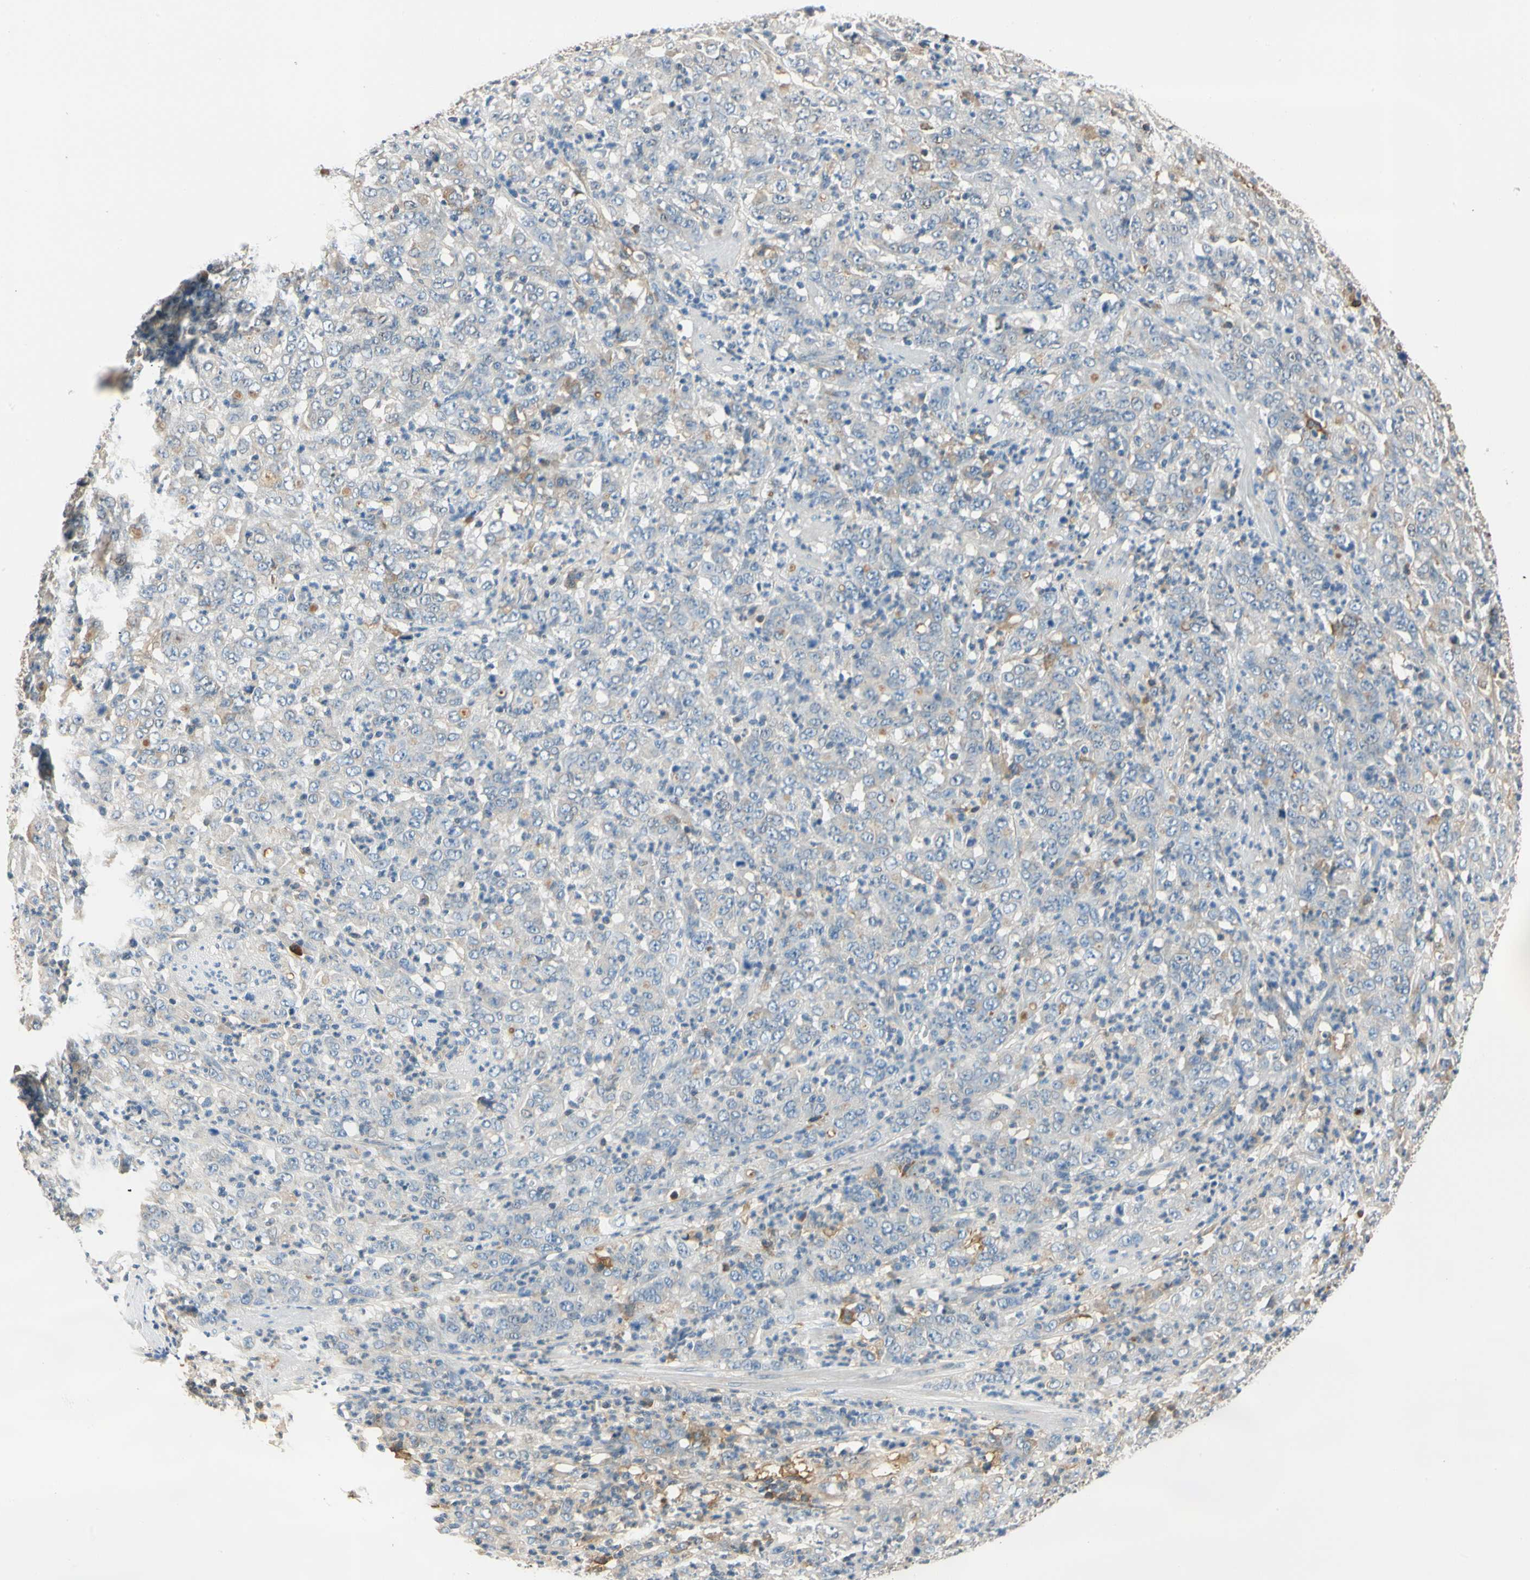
{"staining": {"intensity": "weak", "quantity": ">75%", "location": "cytoplasmic/membranous"}, "tissue": "stomach cancer", "cell_type": "Tumor cells", "image_type": "cancer", "snomed": [{"axis": "morphology", "description": "Adenocarcinoma, NOS"}, {"axis": "topography", "description": "Stomach, lower"}], "caption": "Human adenocarcinoma (stomach) stained with a protein marker reveals weak staining in tumor cells.", "gene": "LAMB3", "patient": {"sex": "female", "age": 71}}